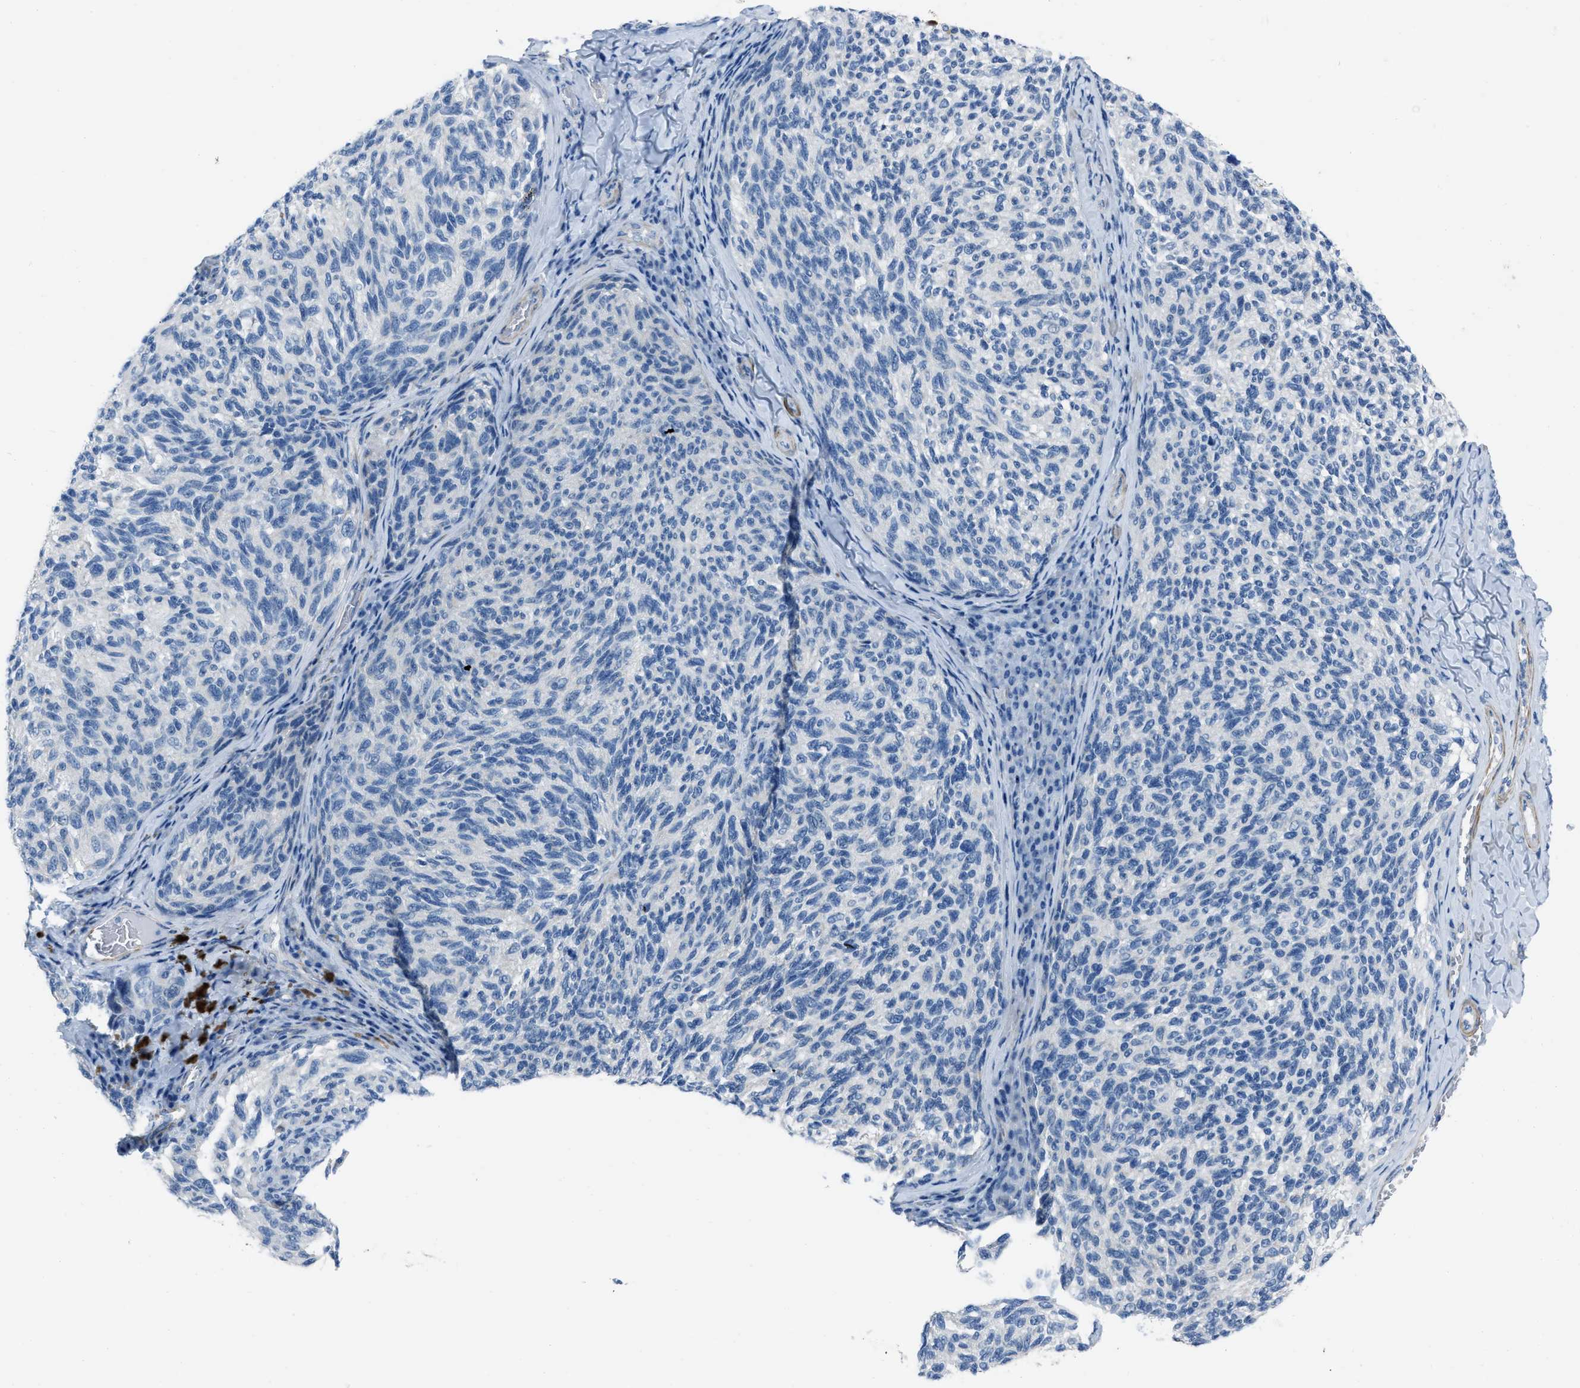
{"staining": {"intensity": "negative", "quantity": "none", "location": "none"}, "tissue": "melanoma", "cell_type": "Tumor cells", "image_type": "cancer", "snomed": [{"axis": "morphology", "description": "Malignant melanoma, NOS"}, {"axis": "topography", "description": "Skin"}], "caption": "There is no significant staining in tumor cells of melanoma. Brightfield microscopy of immunohistochemistry stained with DAB (3,3'-diaminobenzidine) (brown) and hematoxylin (blue), captured at high magnification.", "gene": "SPATC1L", "patient": {"sex": "female", "age": 73}}